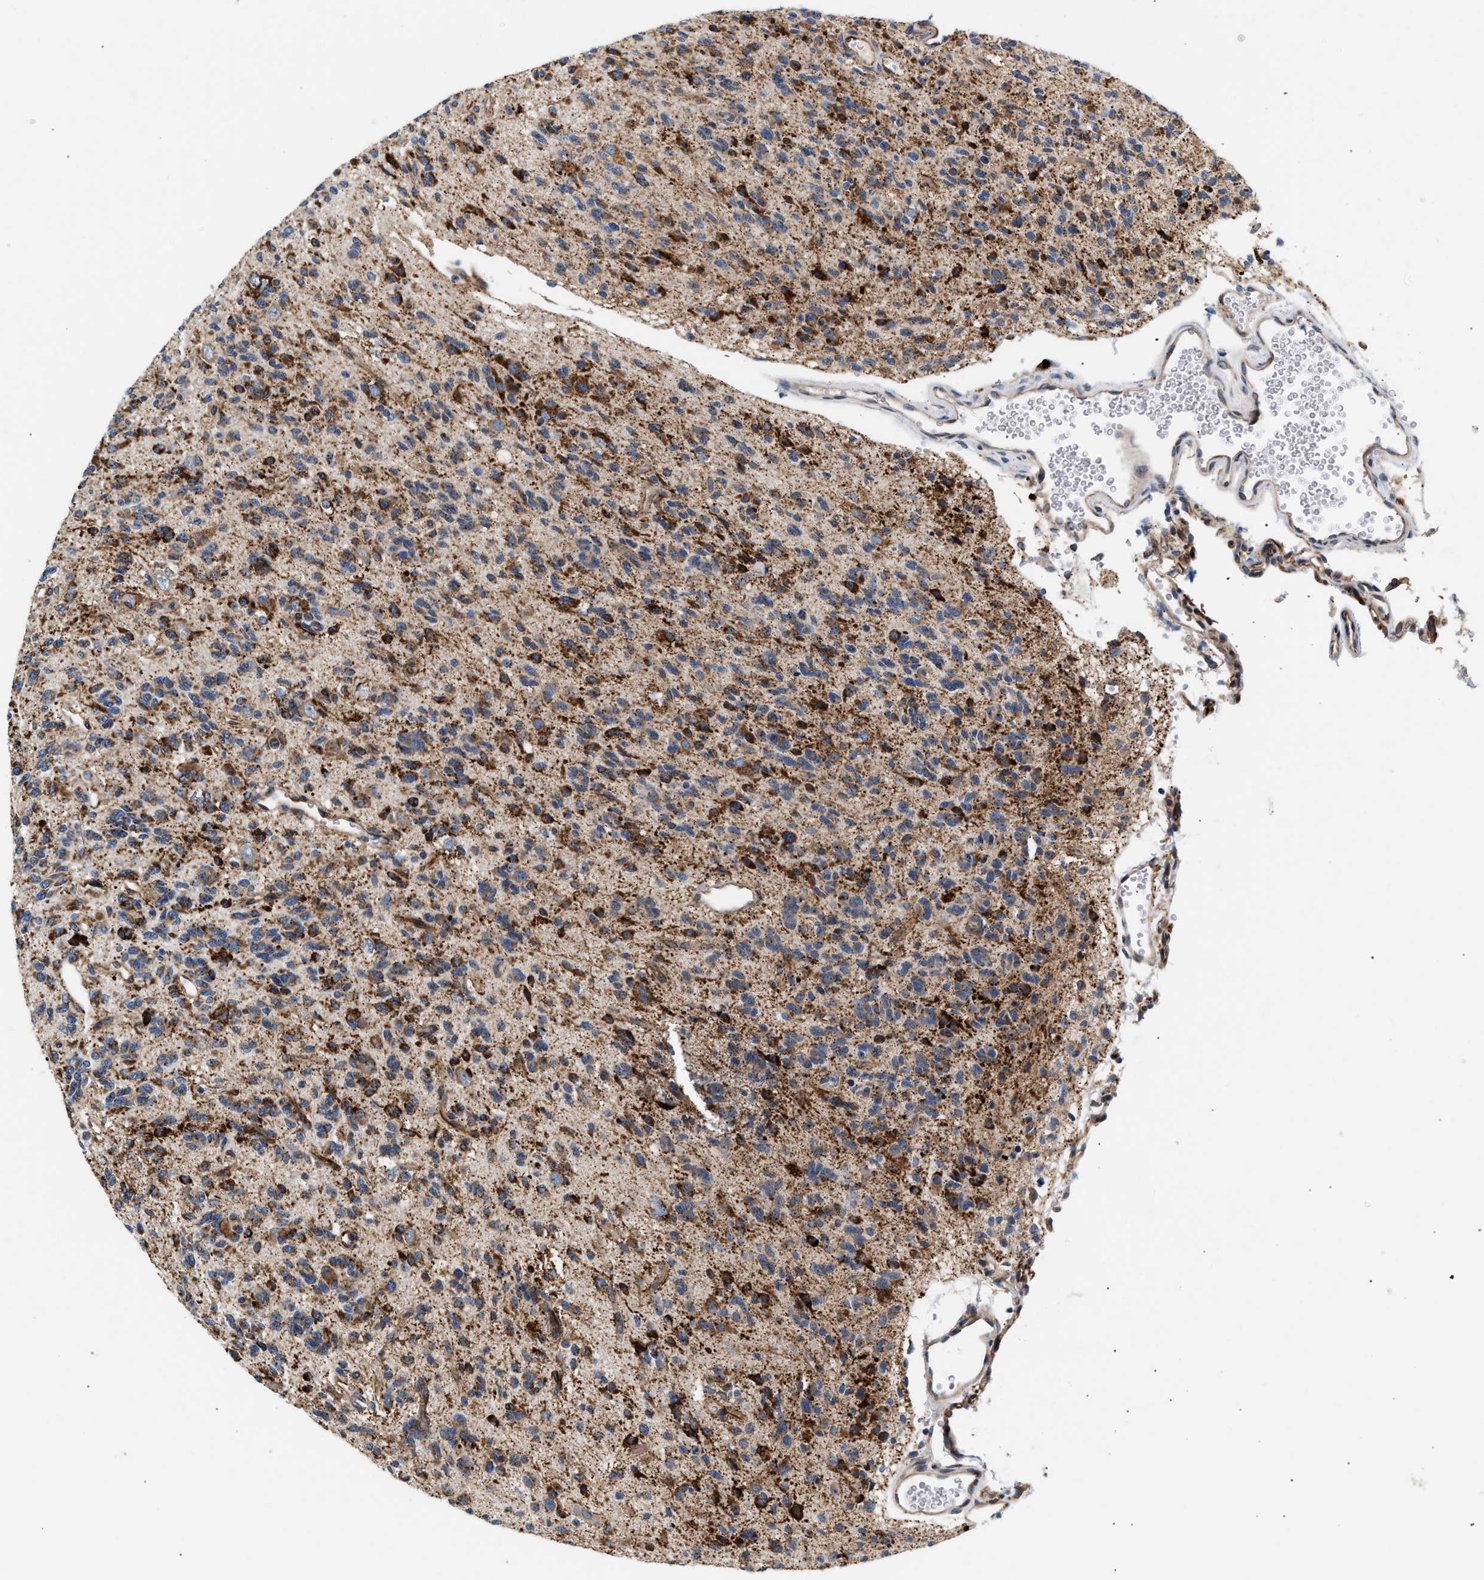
{"staining": {"intensity": "strong", "quantity": "25%-75%", "location": "cytoplasmic/membranous"}, "tissue": "glioma", "cell_type": "Tumor cells", "image_type": "cancer", "snomed": [{"axis": "morphology", "description": "Glioma, malignant, Low grade"}, {"axis": "topography", "description": "Brain"}], "caption": "IHC (DAB) staining of human low-grade glioma (malignant) exhibits strong cytoplasmic/membranous protein expression in approximately 25%-75% of tumor cells.", "gene": "IFT74", "patient": {"sex": "male", "age": 38}}